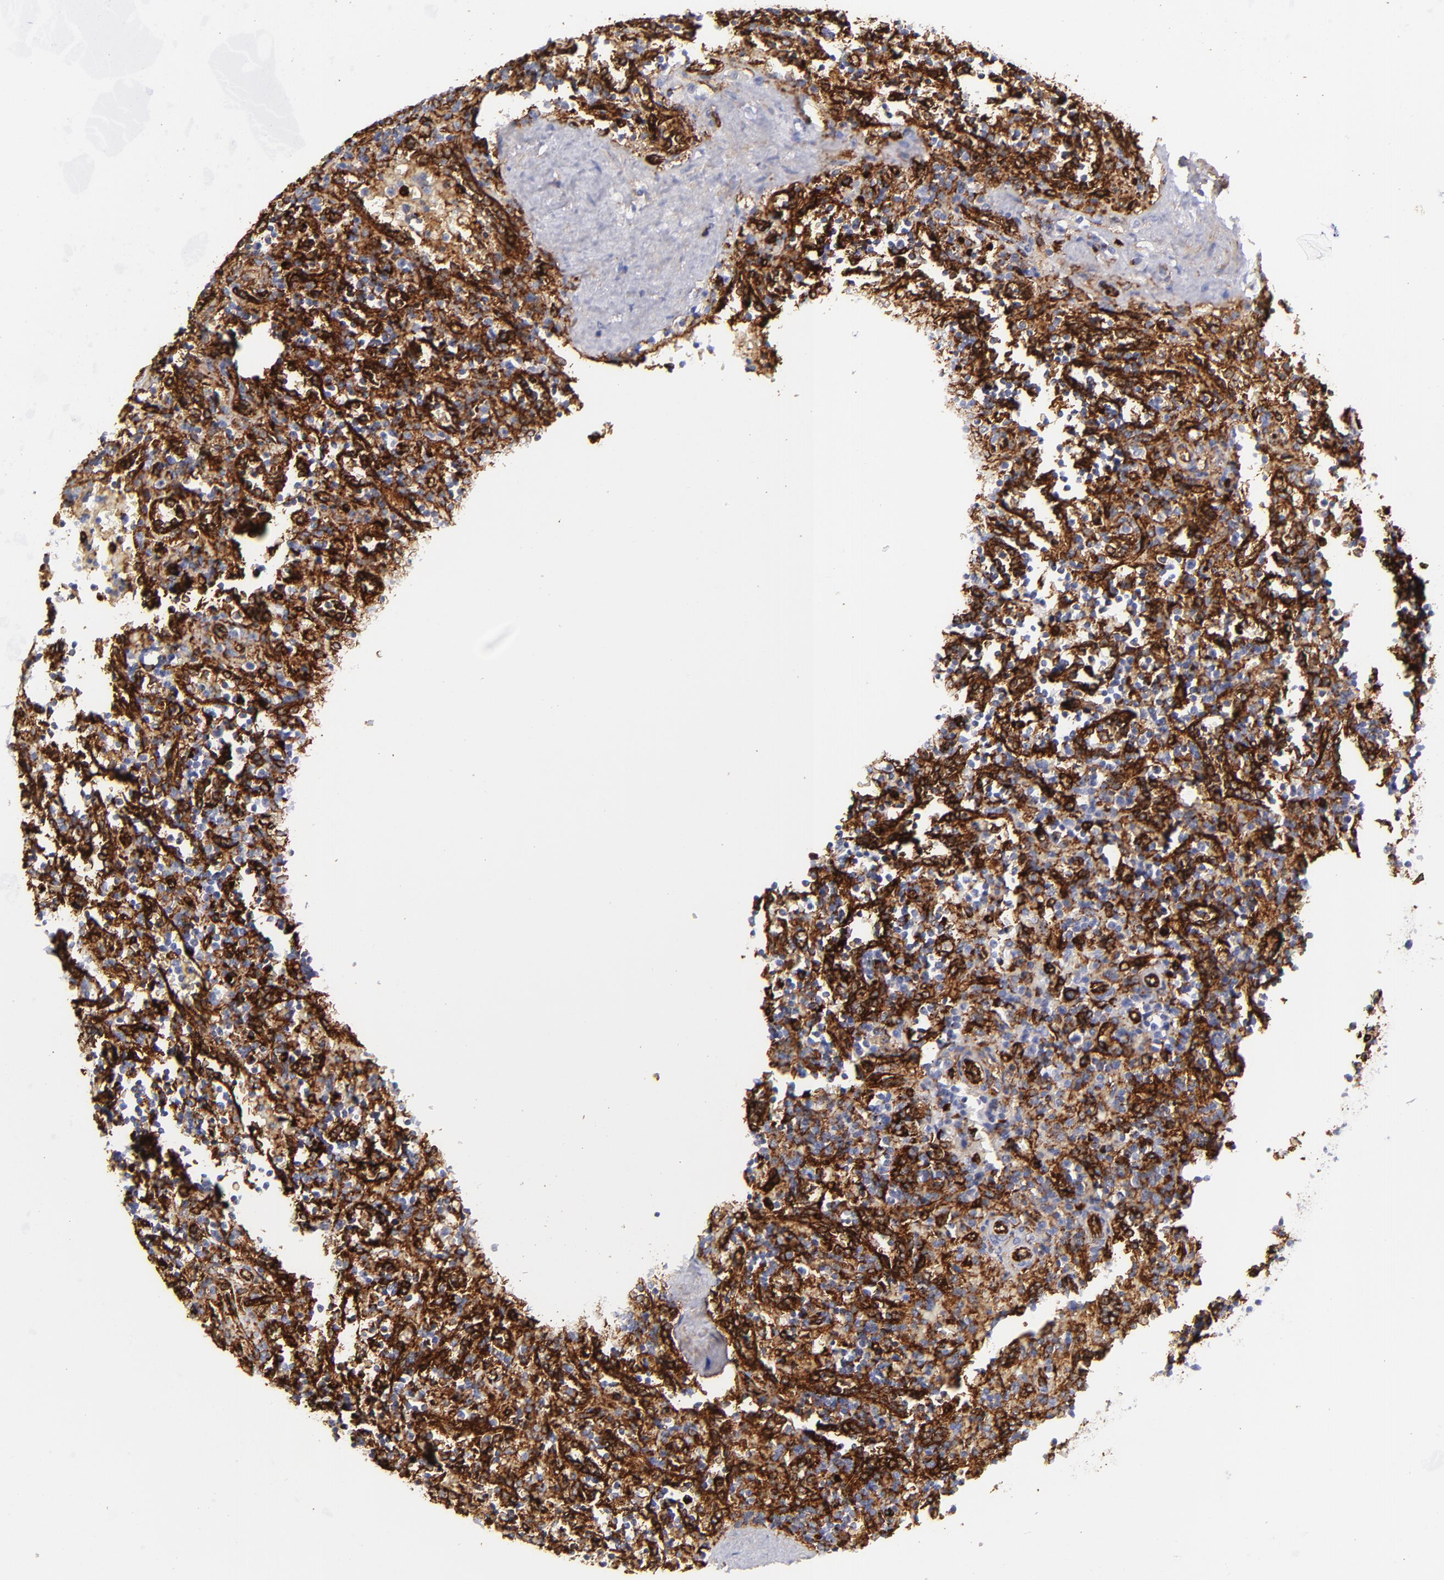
{"staining": {"intensity": "negative", "quantity": "none", "location": "none"}, "tissue": "lymphoma", "cell_type": "Tumor cells", "image_type": "cancer", "snomed": [{"axis": "morphology", "description": "Malignant lymphoma, non-Hodgkin's type, Low grade"}, {"axis": "topography", "description": "Spleen"}], "caption": "An immunohistochemistry (IHC) micrograph of lymphoma is shown. There is no staining in tumor cells of lymphoma.", "gene": "DYSF", "patient": {"sex": "male", "age": 67}}